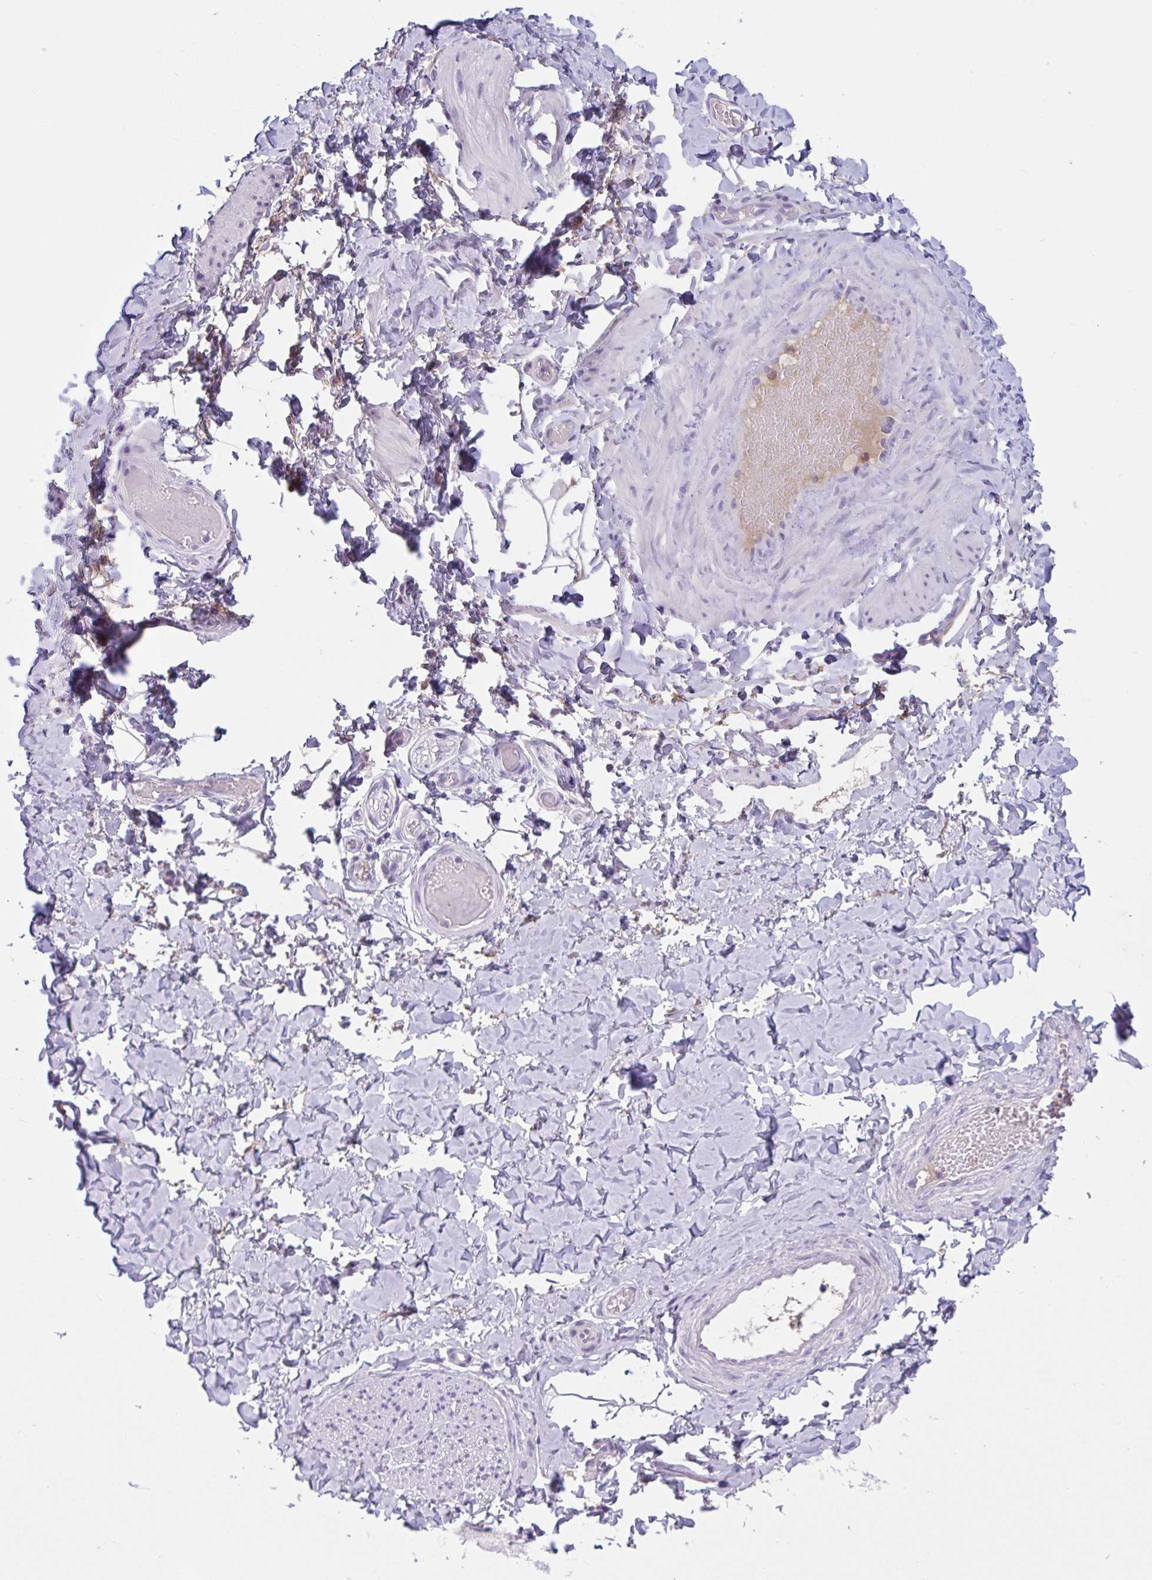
{"staining": {"intensity": "negative", "quantity": "none", "location": "none"}, "tissue": "adipose tissue", "cell_type": "Adipocytes", "image_type": "normal", "snomed": [{"axis": "morphology", "description": "Normal tissue, NOS"}, {"axis": "topography", "description": "Soft tissue"}, {"axis": "topography", "description": "Adipose tissue"}, {"axis": "topography", "description": "Vascular tissue"}, {"axis": "topography", "description": "Peripheral nerve tissue"}], "caption": "Histopathology image shows no protein staining in adipocytes of unremarkable adipose tissue.", "gene": "WNT9B", "patient": {"sex": "male", "age": 29}}